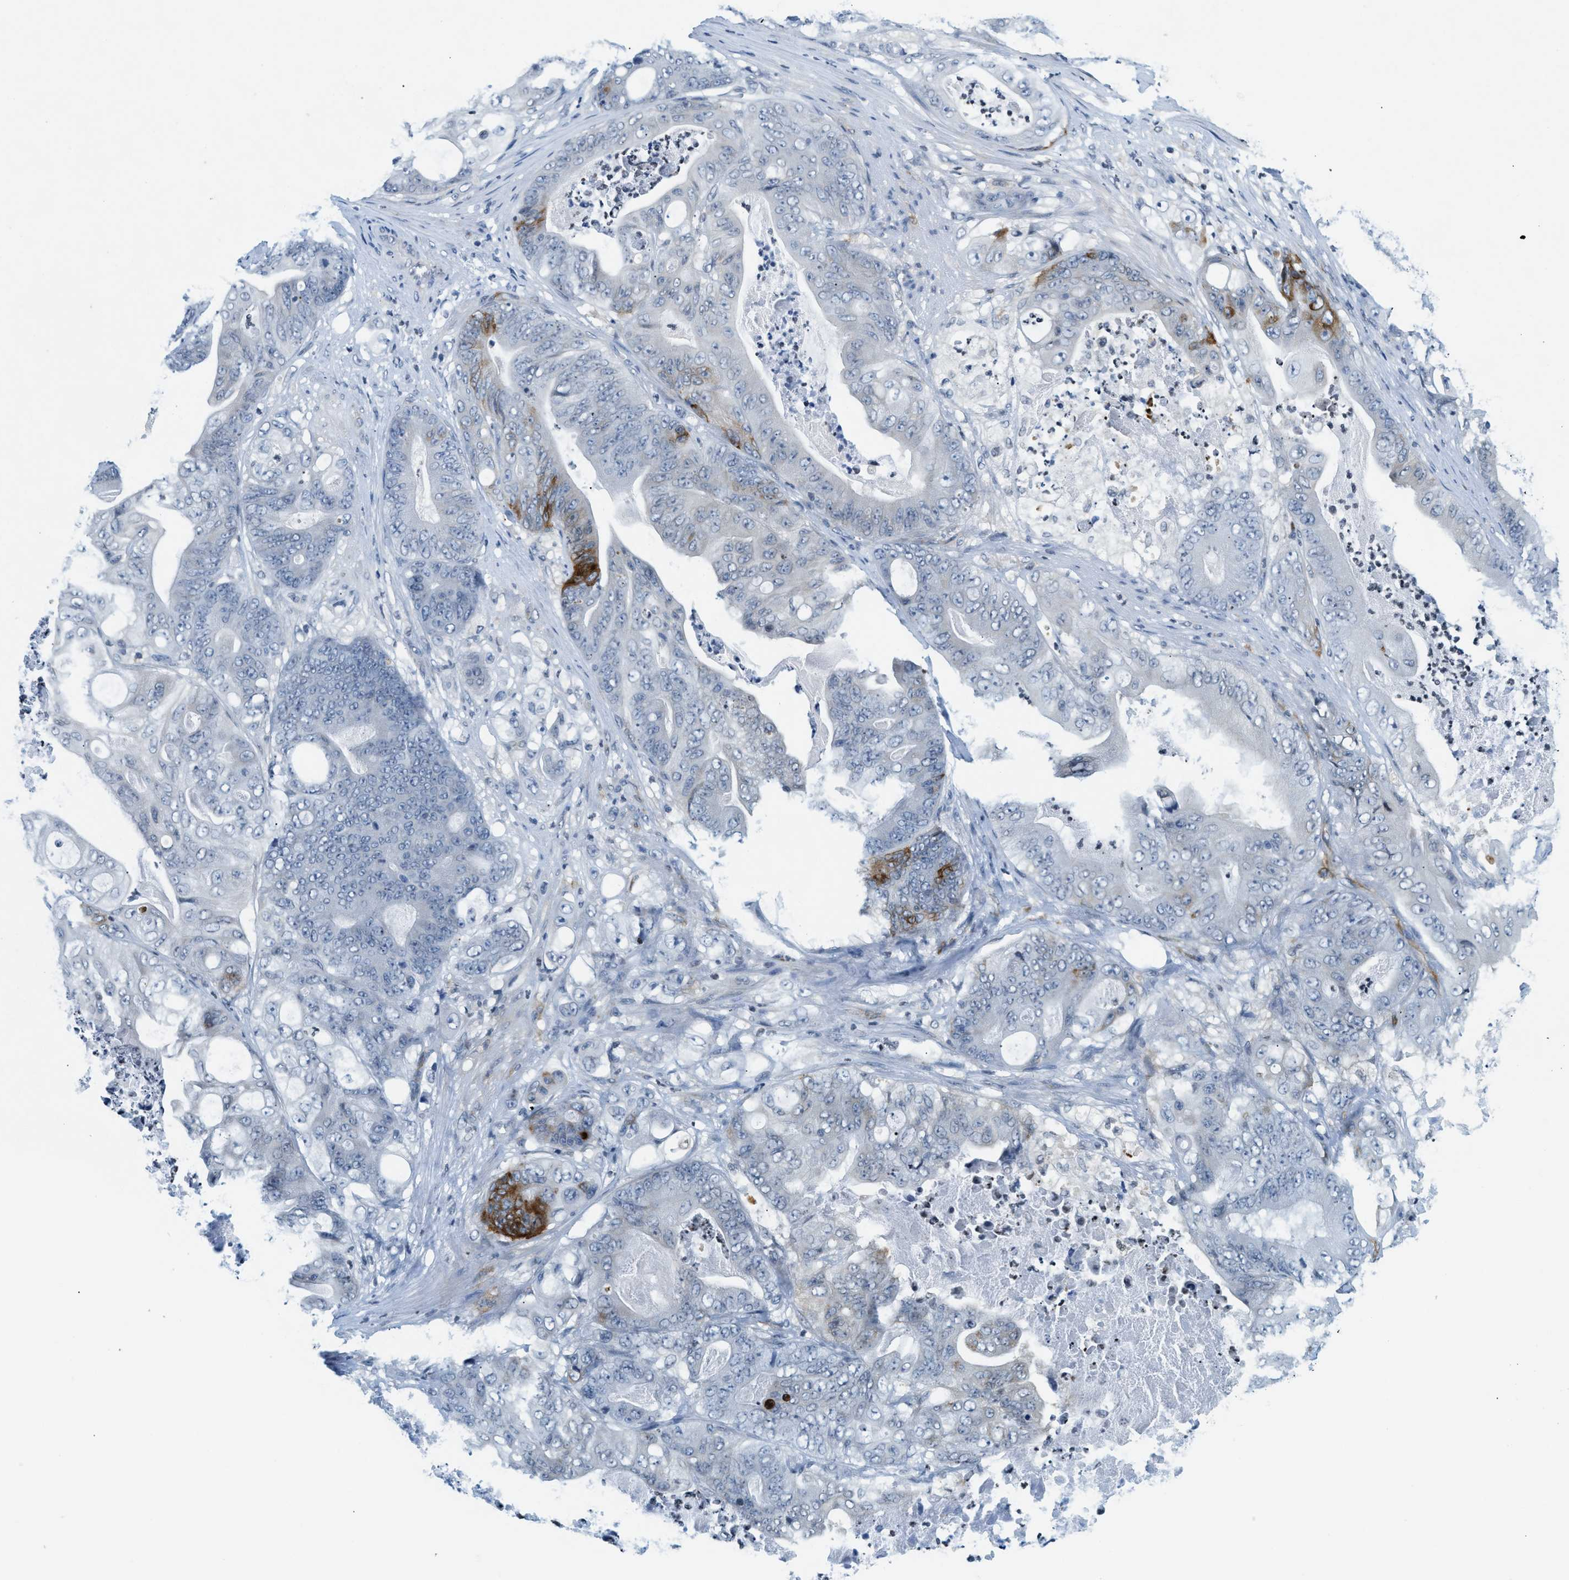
{"staining": {"intensity": "moderate", "quantity": "<25%", "location": "cytoplasmic/membranous"}, "tissue": "stomach cancer", "cell_type": "Tumor cells", "image_type": "cancer", "snomed": [{"axis": "morphology", "description": "Adenocarcinoma, NOS"}, {"axis": "topography", "description": "Stomach"}], "caption": "Brown immunohistochemical staining in human adenocarcinoma (stomach) demonstrates moderate cytoplasmic/membranous staining in approximately <25% of tumor cells.", "gene": "UVRAG", "patient": {"sex": "female", "age": 73}}